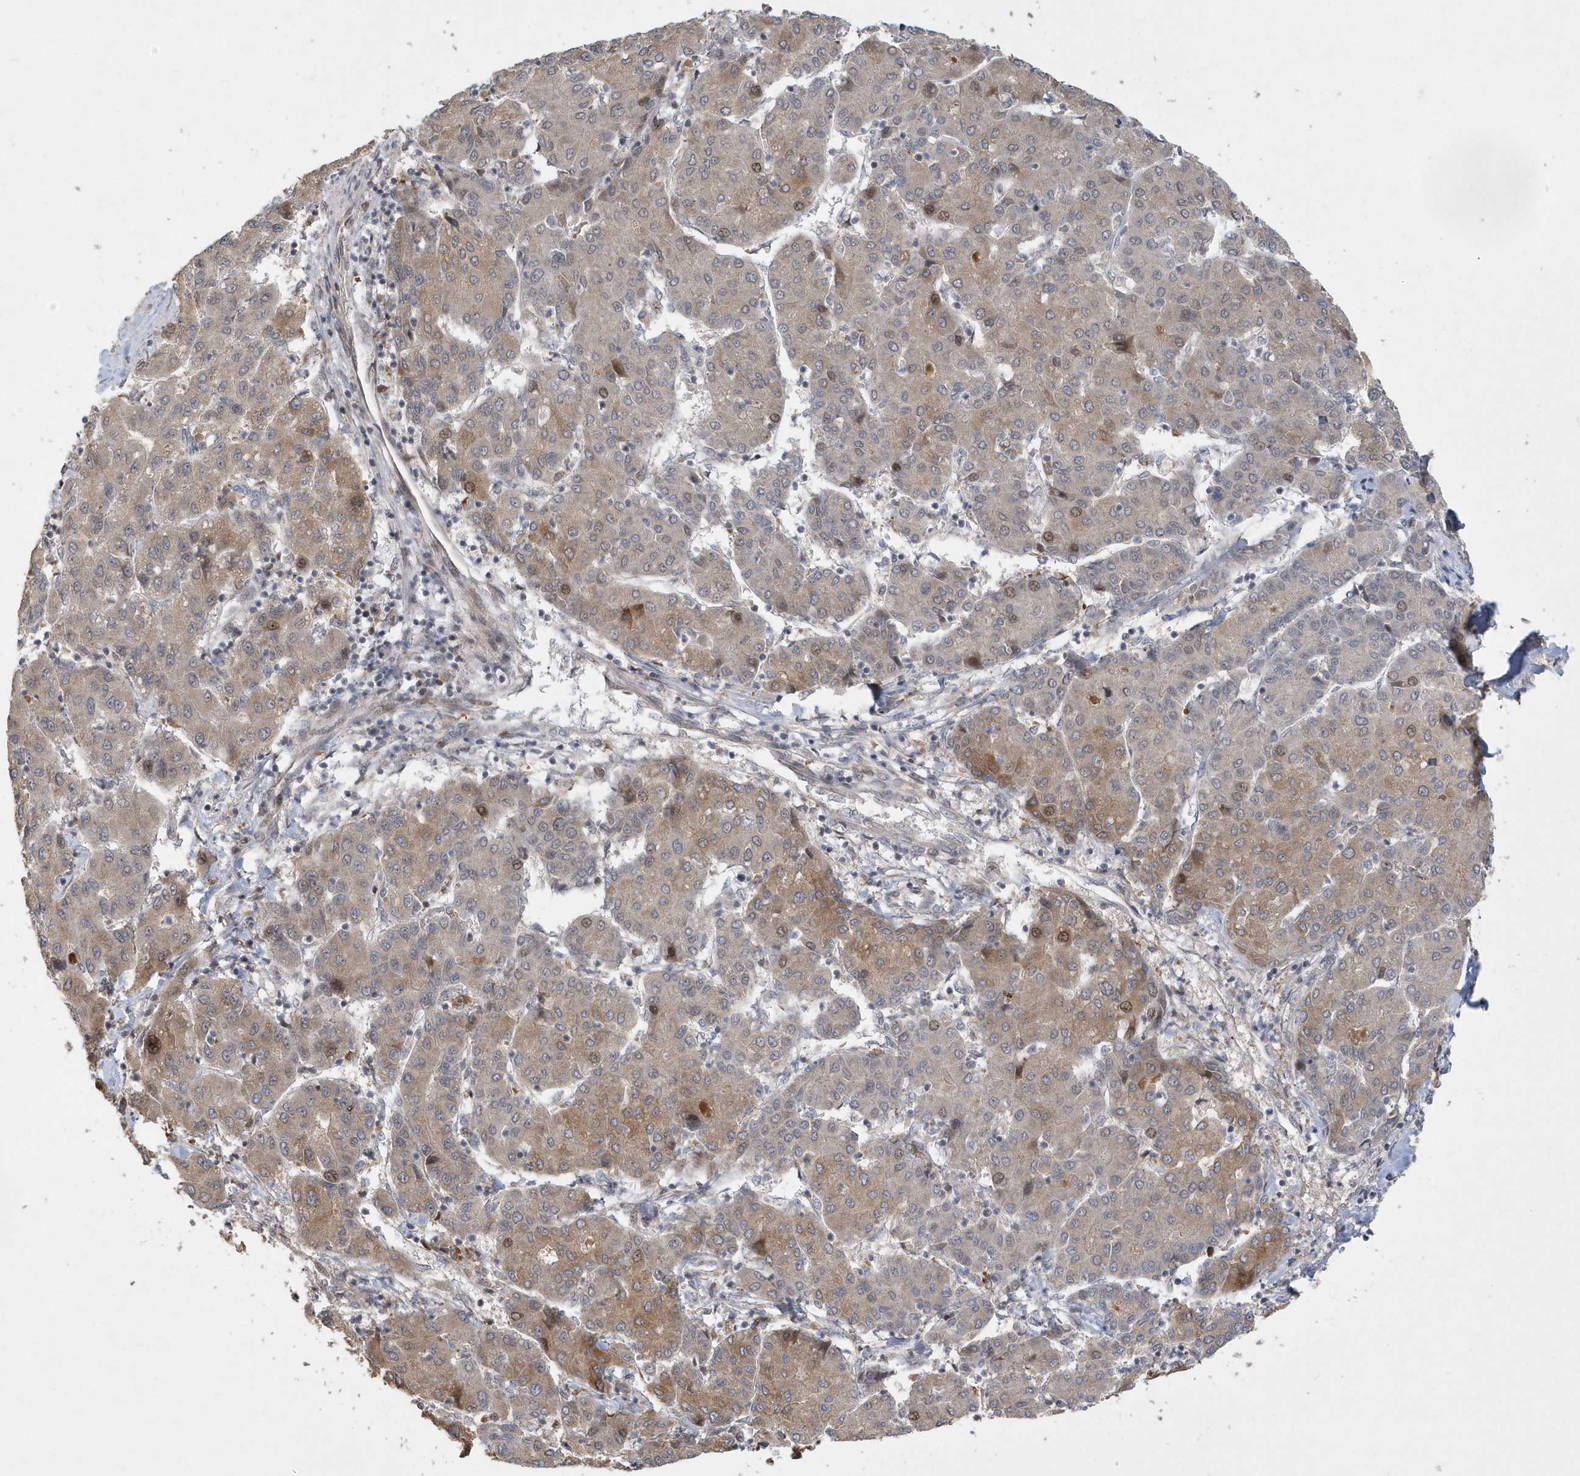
{"staining": {"intensity": "moderate", "quantity": ">75%", "location": "cytoplasmic/membranous,nuclear"}, "tissue": "liver cancer", "cell_type": "Tumor cells", "image_type": "cancer", "snomed": [{"axis": "morphology", "description": "Carcinoma, Hepatocellular, NOS"}, {"axis": "topography", "description": "Liver"}], "caption": "Protein staining shows moderate cytoplasmic/membranous and nuclear staining in about >75% of tumor cells in liver cancer (hepatocellular carcinoma).", "gene": "TRAIP", "patient": {"sex": "male", "age": 65}}